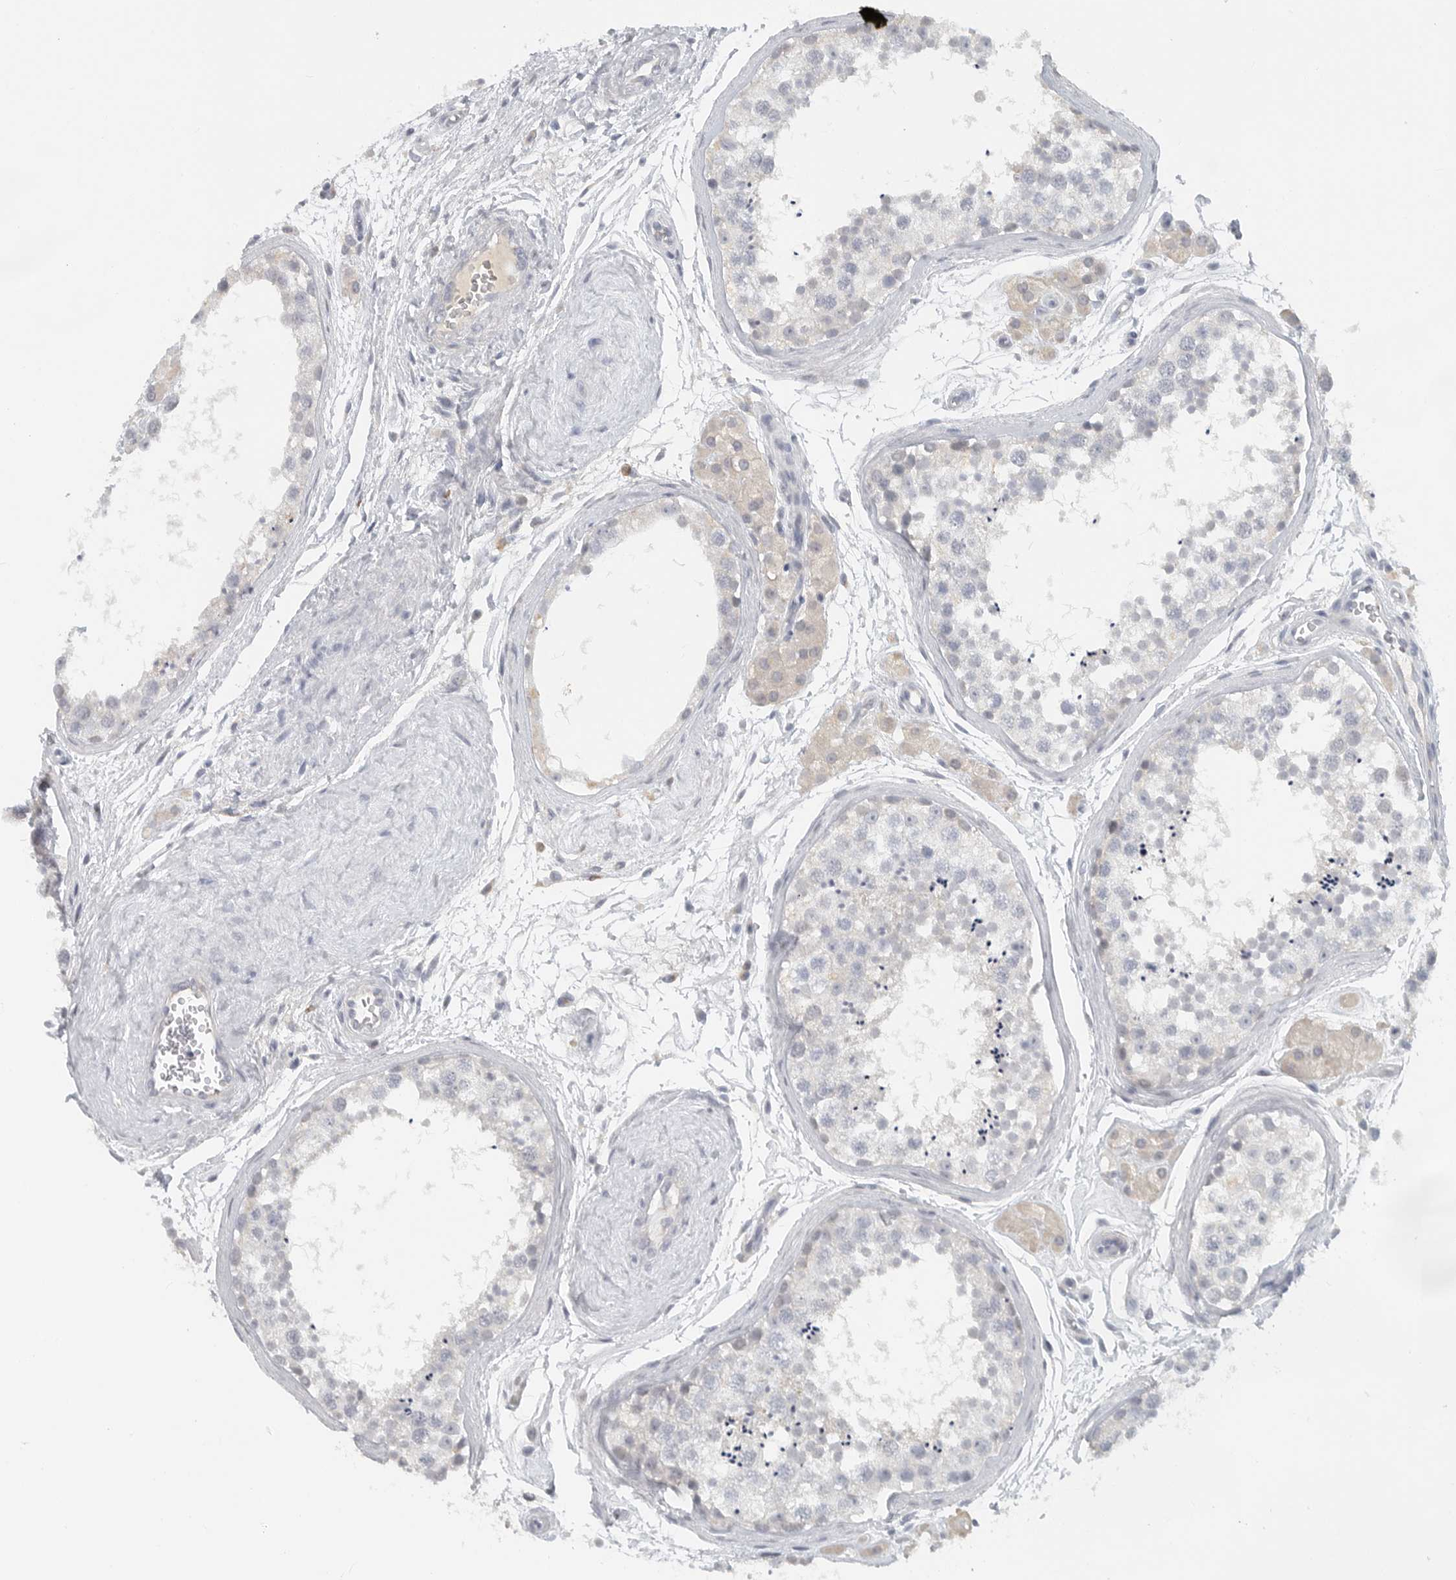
{"staining": {"intensity": "negative", "quantity": "none", "location": "none"}, "tissue": "testis", "cell_type": "Cells in seminiferous ducts", "image_type": "normal", "snomed": [{"axis": "morphology", "description": "Normal tissue, NOS"}, {"axis": "topography", "description": "Testis"}], "caption": "DAB immunohistochemical staining of unremarkable testis exhibits no significant staining in cells in seminiferous ducts.", "gene": "PAM", "patient": {"sex": "male", "age": 56}}